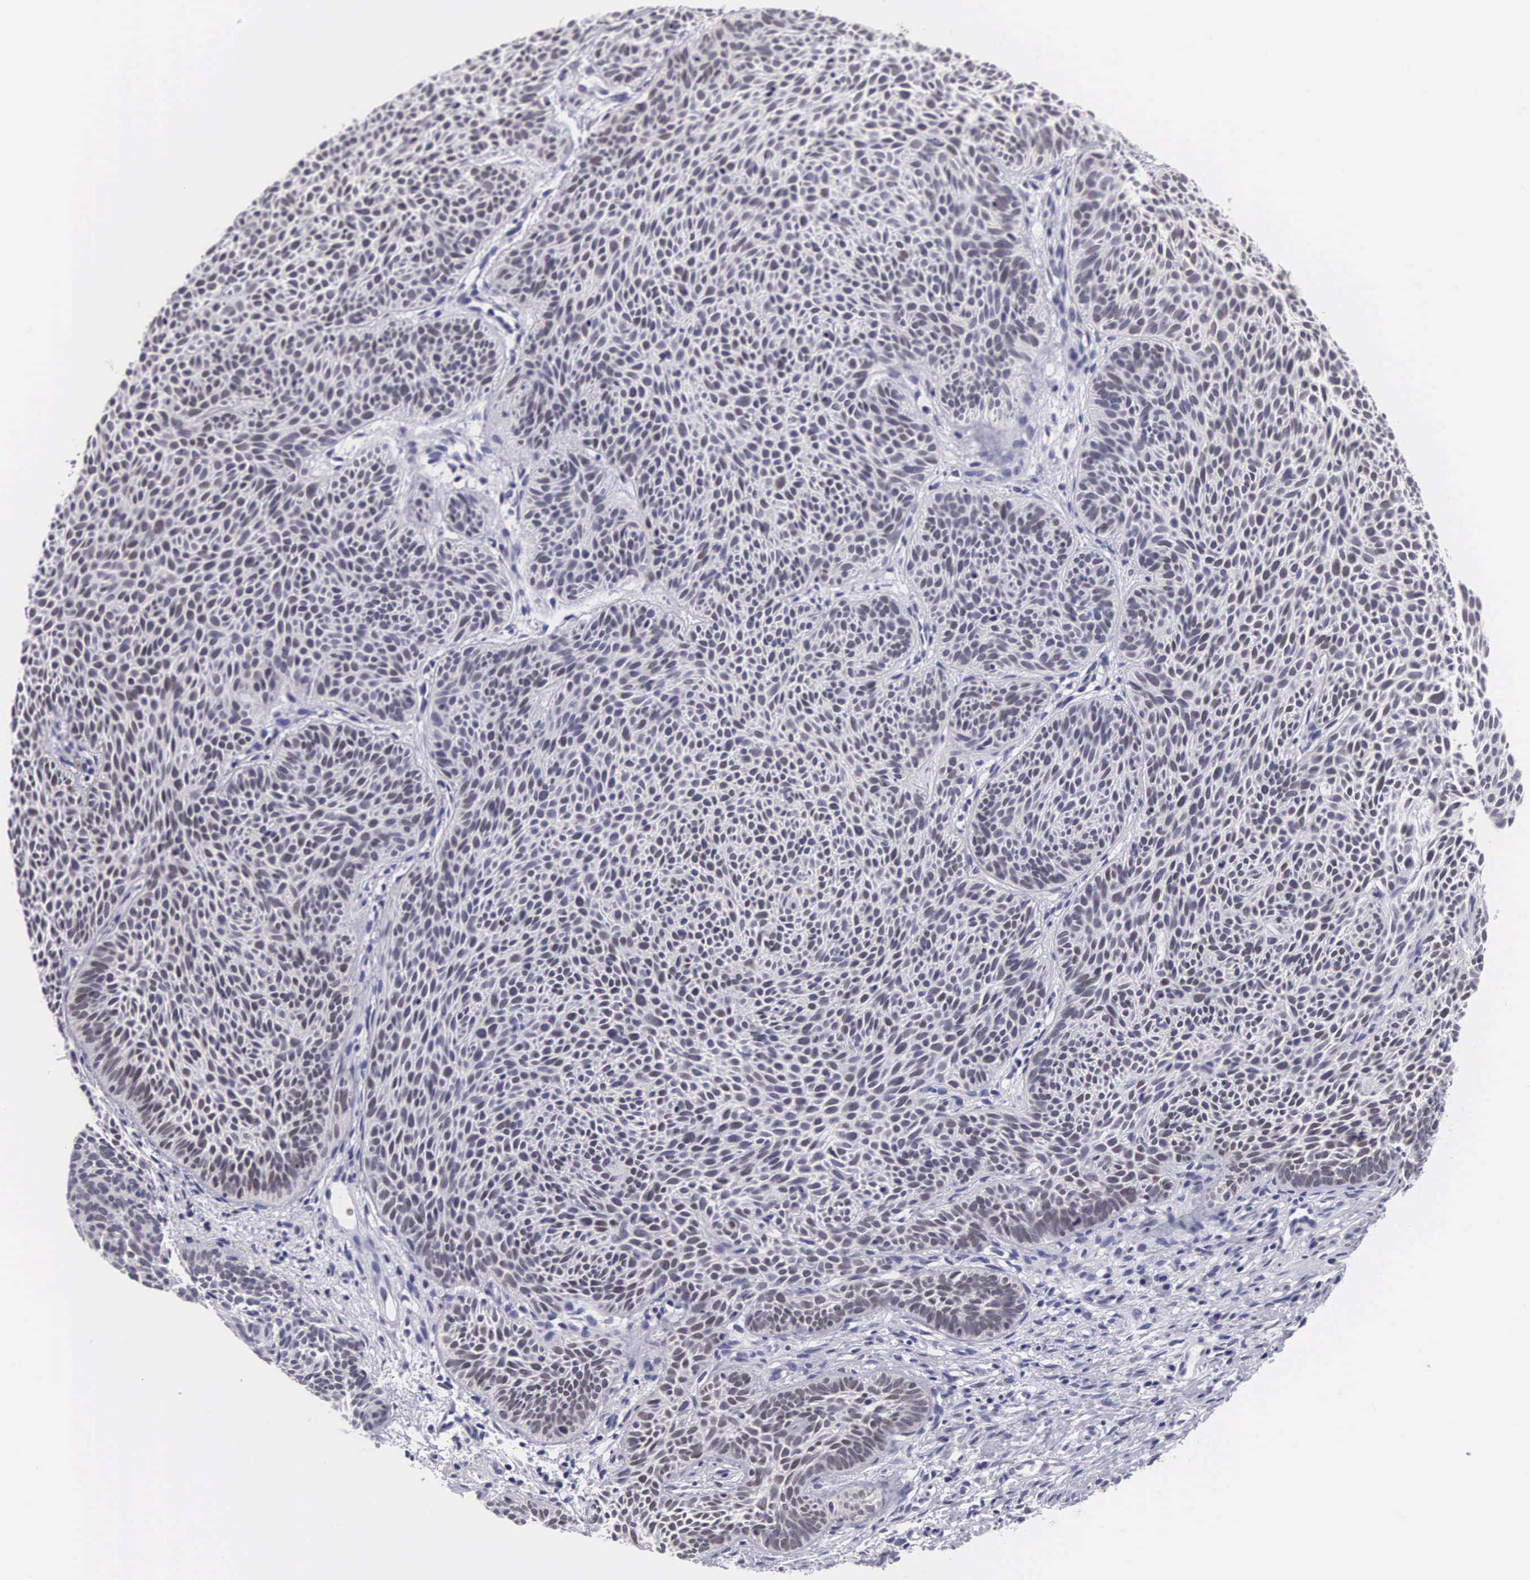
{"staining": {"intensity": "negative", "quantity": "none", "location": "none"}, "tissue": "skin cancer", "cell_type": "Tumor cells", "image_type": "cancer", "snomed": [{"axis": "morphology", "description": "Basal cell carcinoma"}, {"axis": "topography", "description": "Skin"}], "caption": "Tumor cells show no significant protein staining in skin basal cell carcinoma.", "gene": "SOX11", "patient": {"sex": "male", "age": 84}}